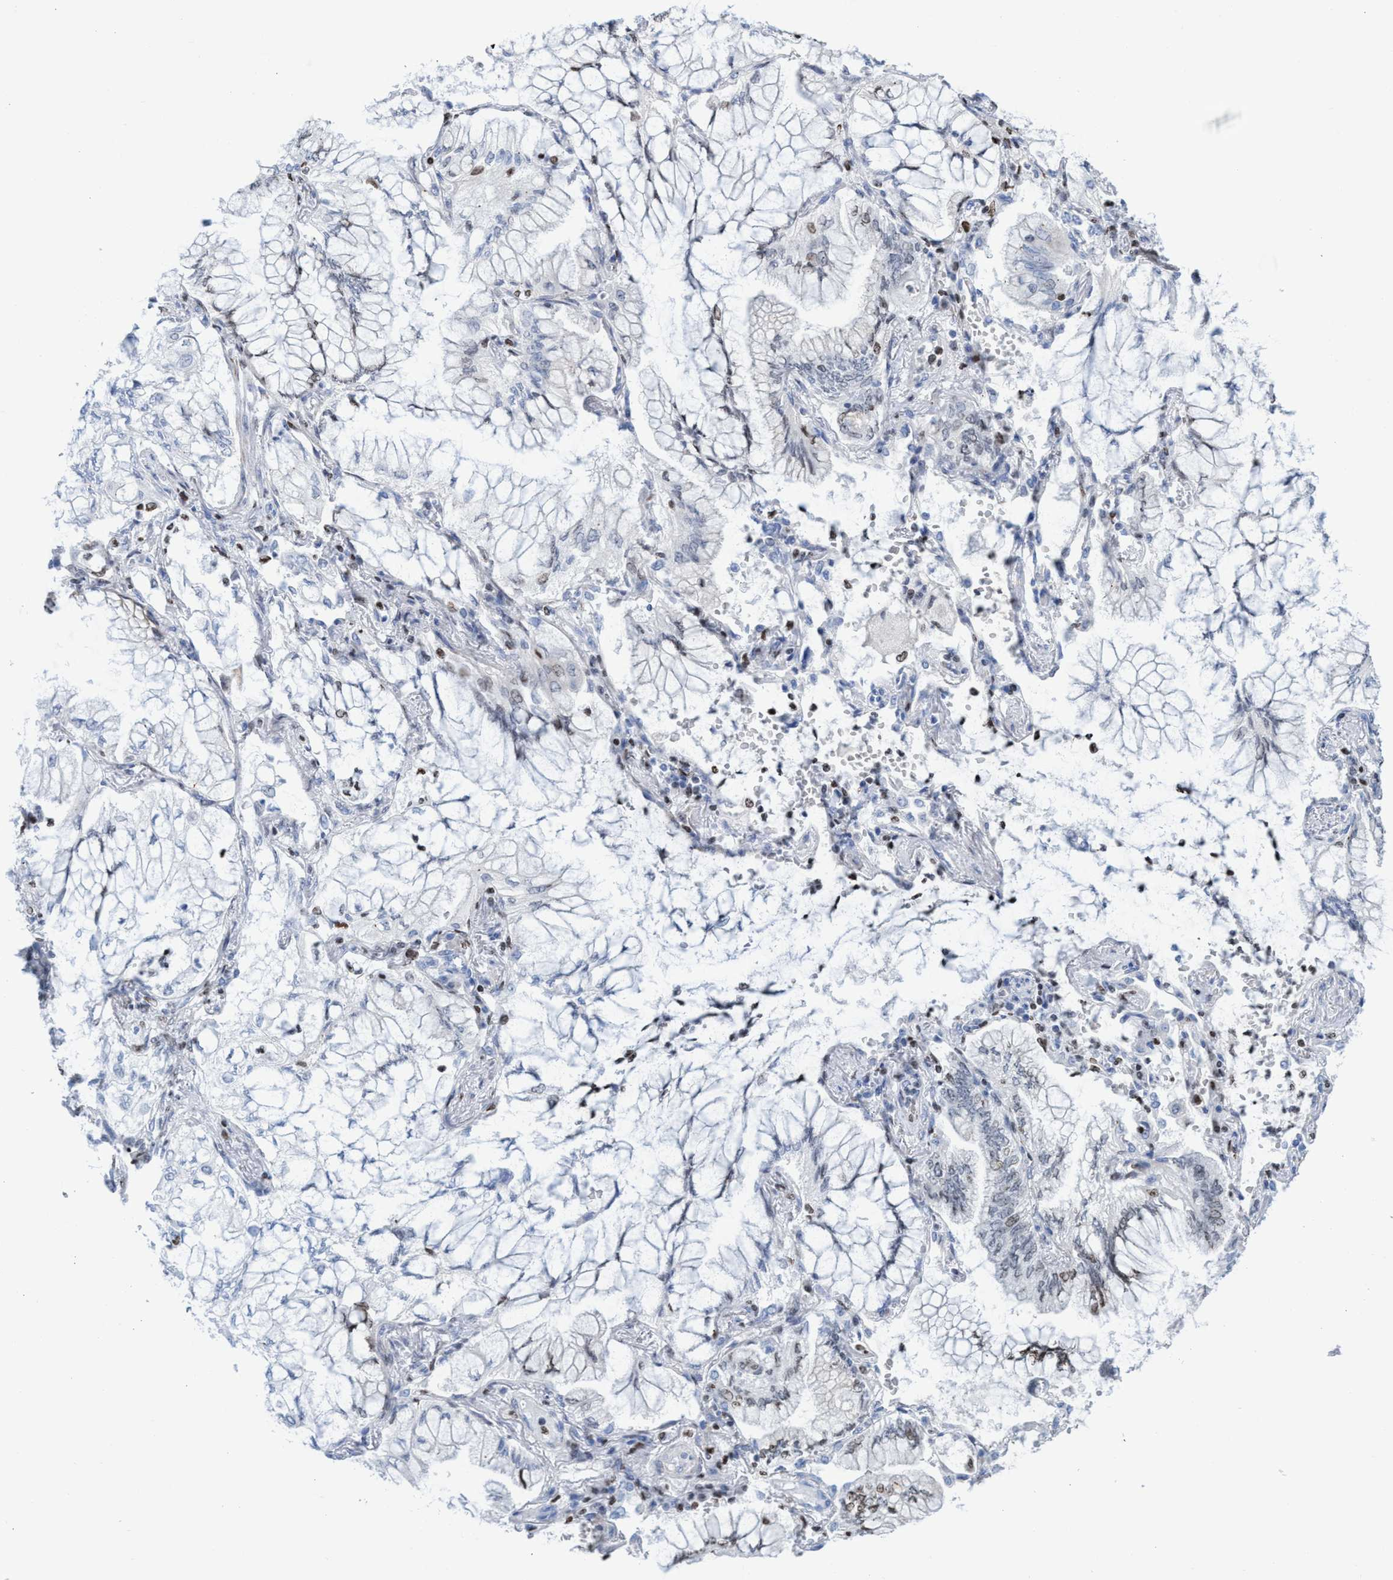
{"staining": {"intensity": "weak", "quantity": "<25%", "location": "nuclear"}, "tissue": "lung cancer", "cell_type": "Tumor cells", "image_type": "cancer", "snomed": [{"axis": "morphology", "description": "Adenocarcinoma, NOS"}, {"axis": "topography", "description": "Lung"}], "caption": "Protein analysis of lung cancer reveals no significant expression in tumor cells.", "gene": "CBX2", "patient": {"sex": "female", "age": 70}}